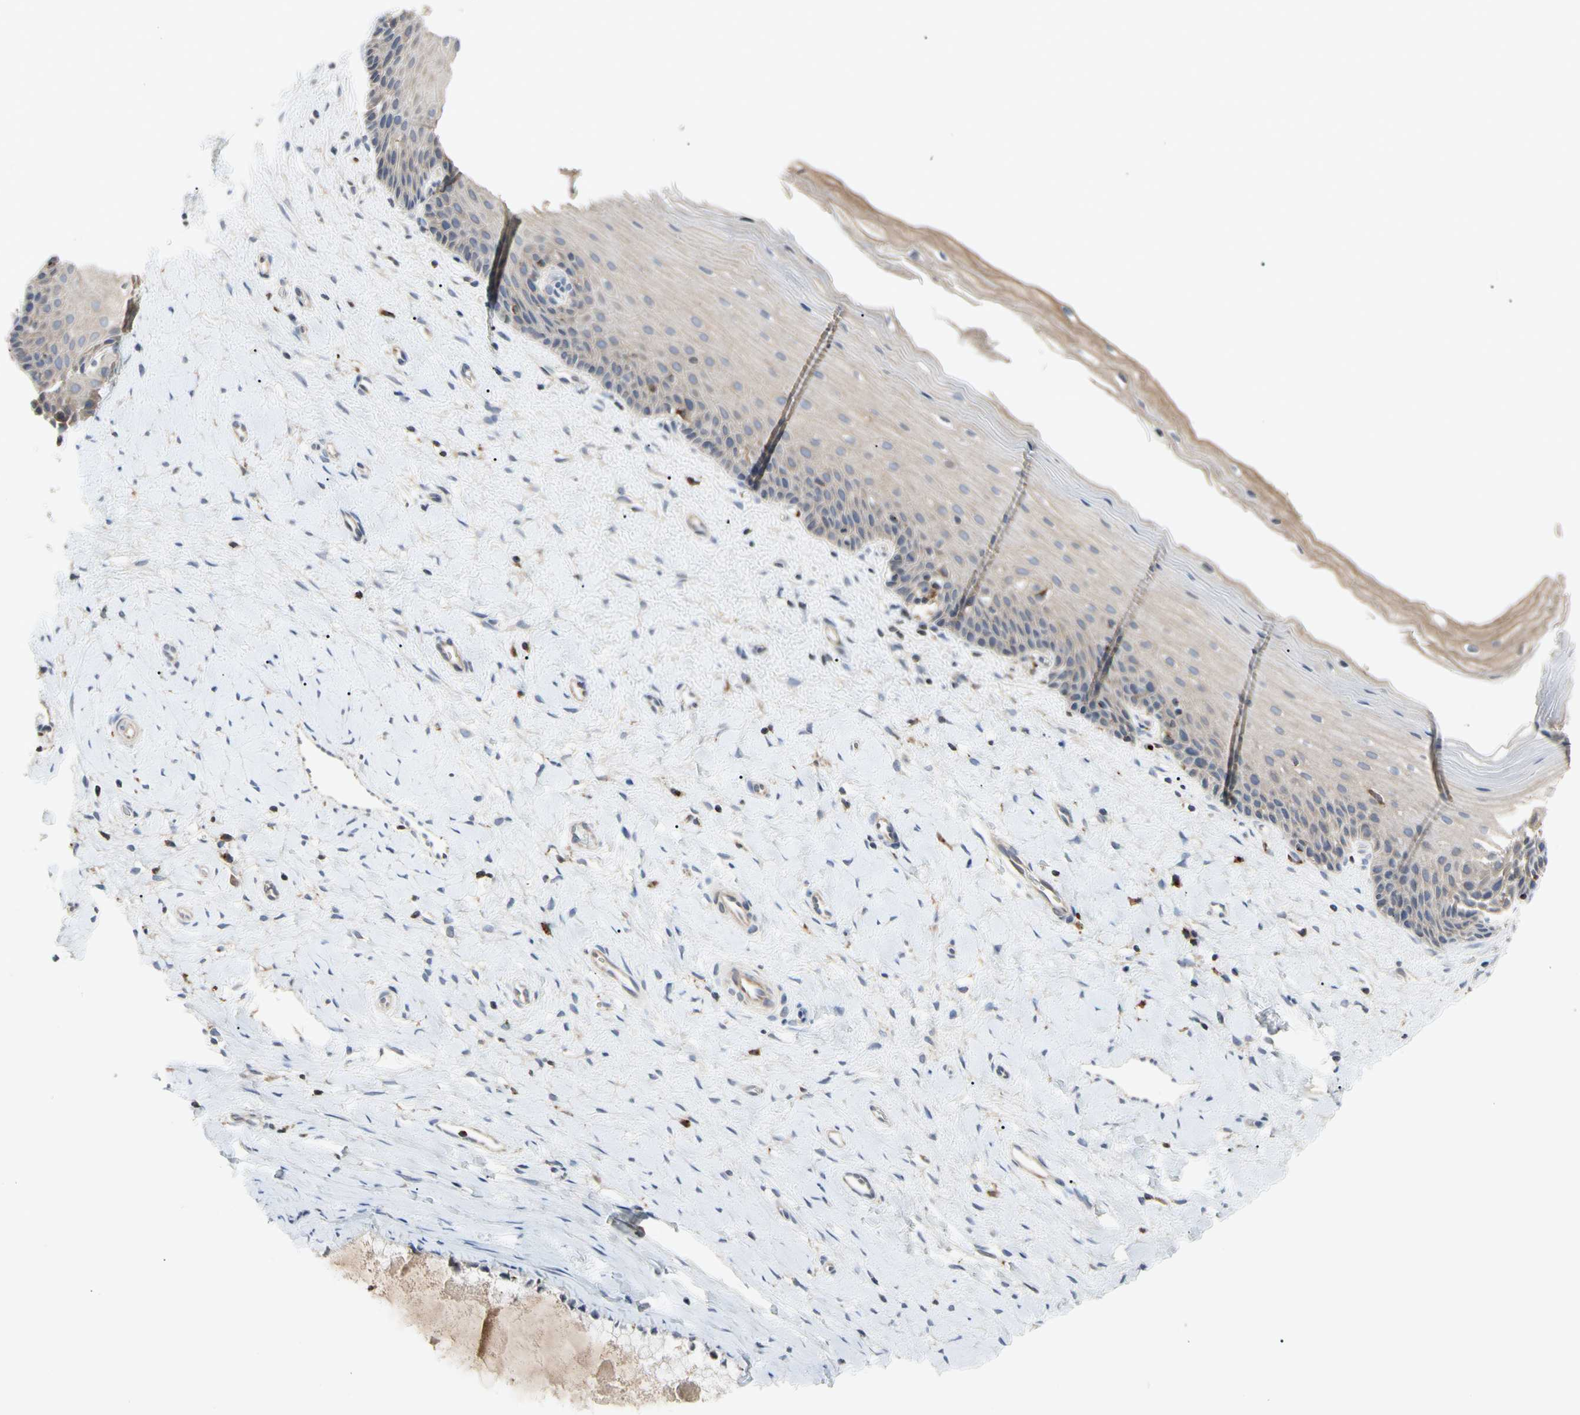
{"staining": {"intensity": "negative", "quantity": "none", "location": "none"}, "tissue": "cervix", "cell_type": "Glandular cells", "image_type": "normal", "snomed": [{"axis": "morphology", "description": "Normal tissue, NOS"}, {"axis": "topography", "description": "Cervix"}], "caption": "Glandular cells are negative for brown protein staining in benign cervix. (Immunohistochemistry (ihc), brightfield microscopy, high magnification).", "gene": "ADA2", "patient": {"sex": "female", "age": 39}}